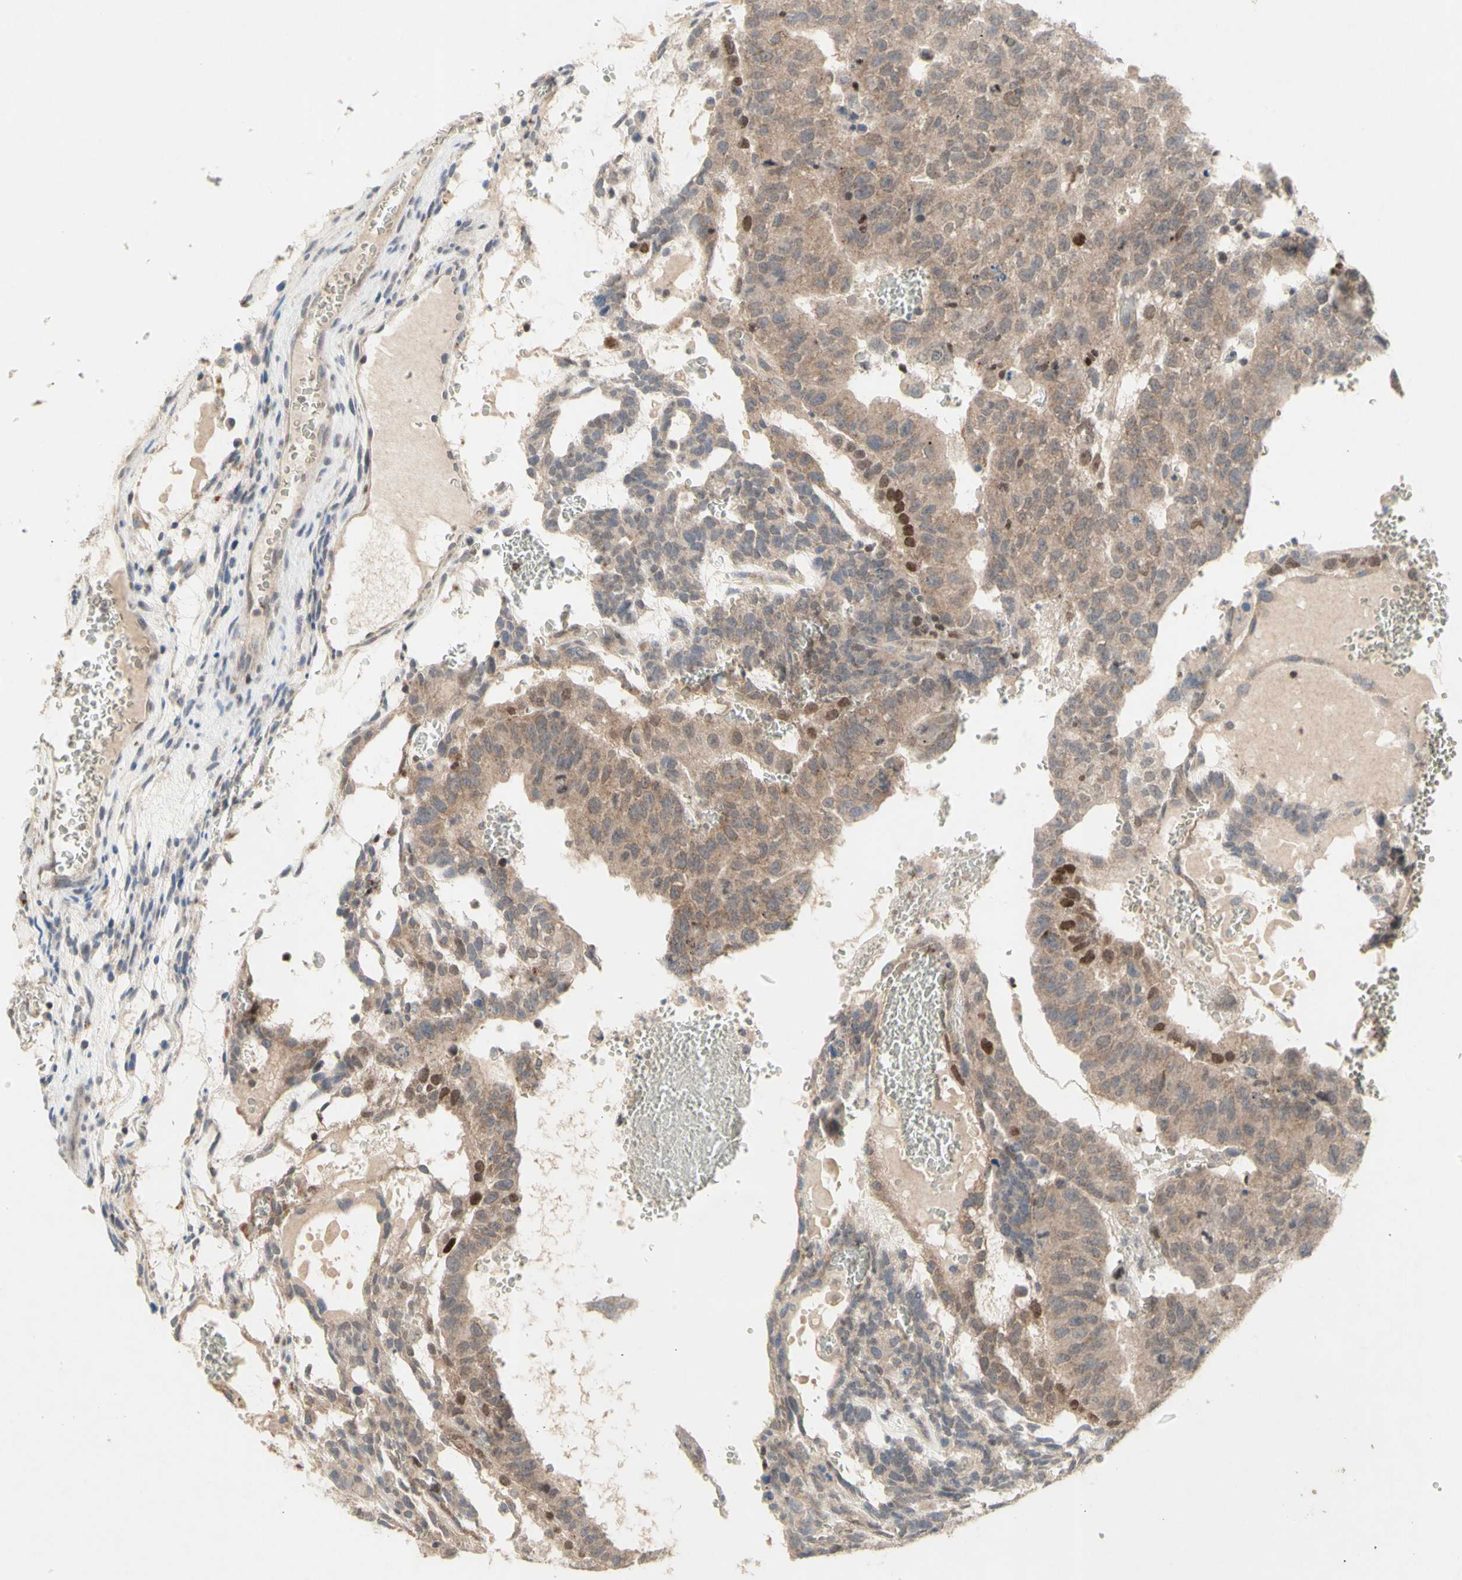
{"staining": {"intensity": "weak", "quantity": ">75%", "location": "cytoplasmic/membranous"}, "tissue": "testis cancer", "cell_type": "Tumor cells", "image_type": "cancer", "snomed": [{"axis": "morphology", "description": "Seminoma, NOS"}, {"axis": "morphology", "description": "Carcinoma, Embryonal, NOS"}, {"axis": "topography", "description": "Testis"}], "caption": "Human testis cancer stained for a protein (brown) demonstrates weak cytoplasmic/membranous positive staining in about >75% of tumor cells.", "gene": "NLRP1", "patient": {"sex": "male", "age": 52}}